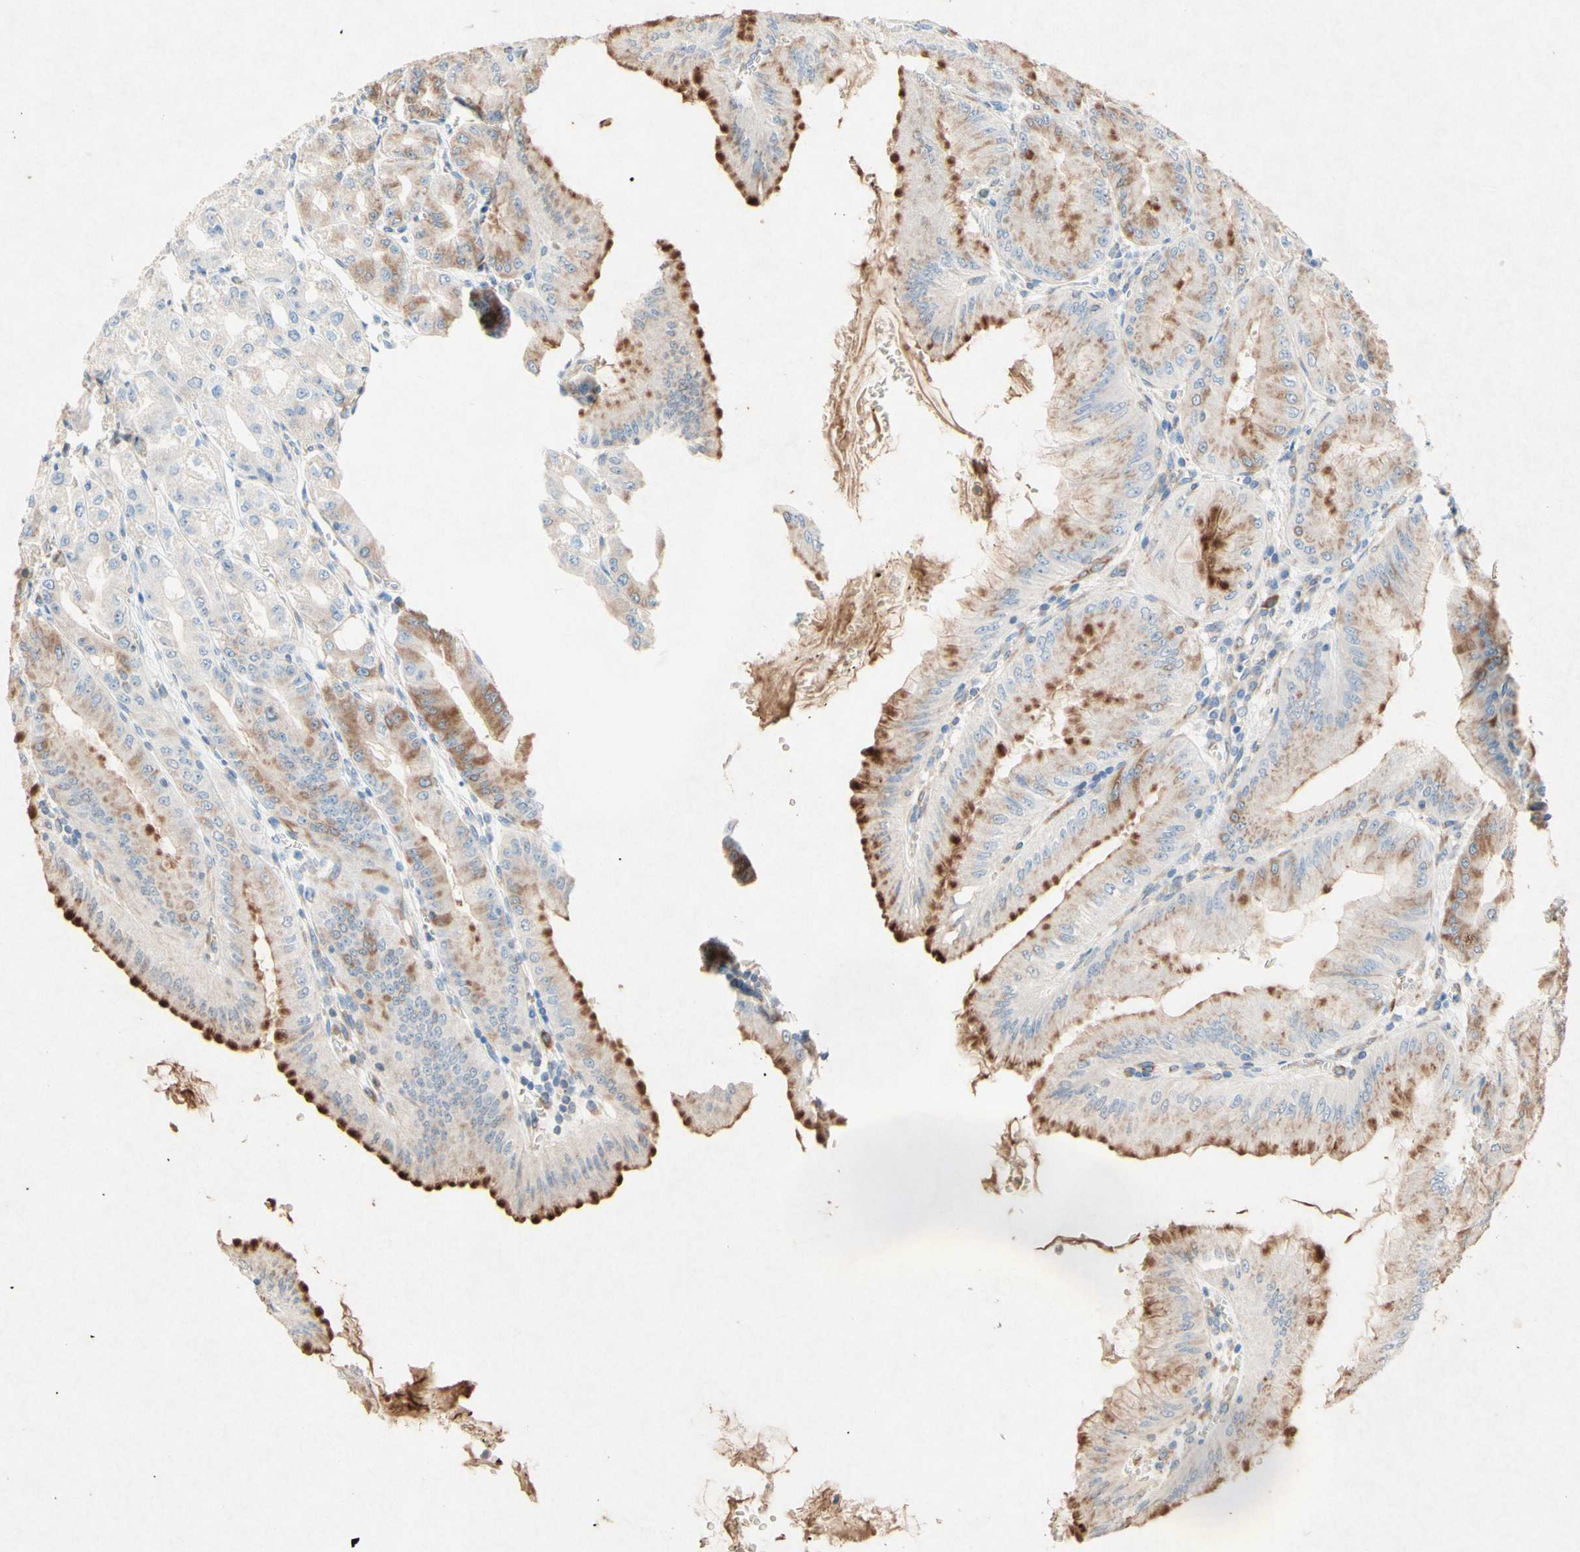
{"staining": {"intensity": "strong", "quantity": "25%-75%", "location": "cytoplasmic/membranous"}, "tissue": "stomach", "cell_type": "Glandular cells", "image_type": "normal", "snomed": [{"axis": "morphology", "description": "Normal tissue, NOS"}, {"axis": "topography", "description": "Stomach, lower"}], "caption": "High-power microscopy captured an immunohistochemistry (IHC) image of benign stomach, revealing strong cytoplasmic/membranous expression in about 25%-75% of glandular cells.", "gene": "PABPC1", "patient": {"sex": "male", "age": 71}}